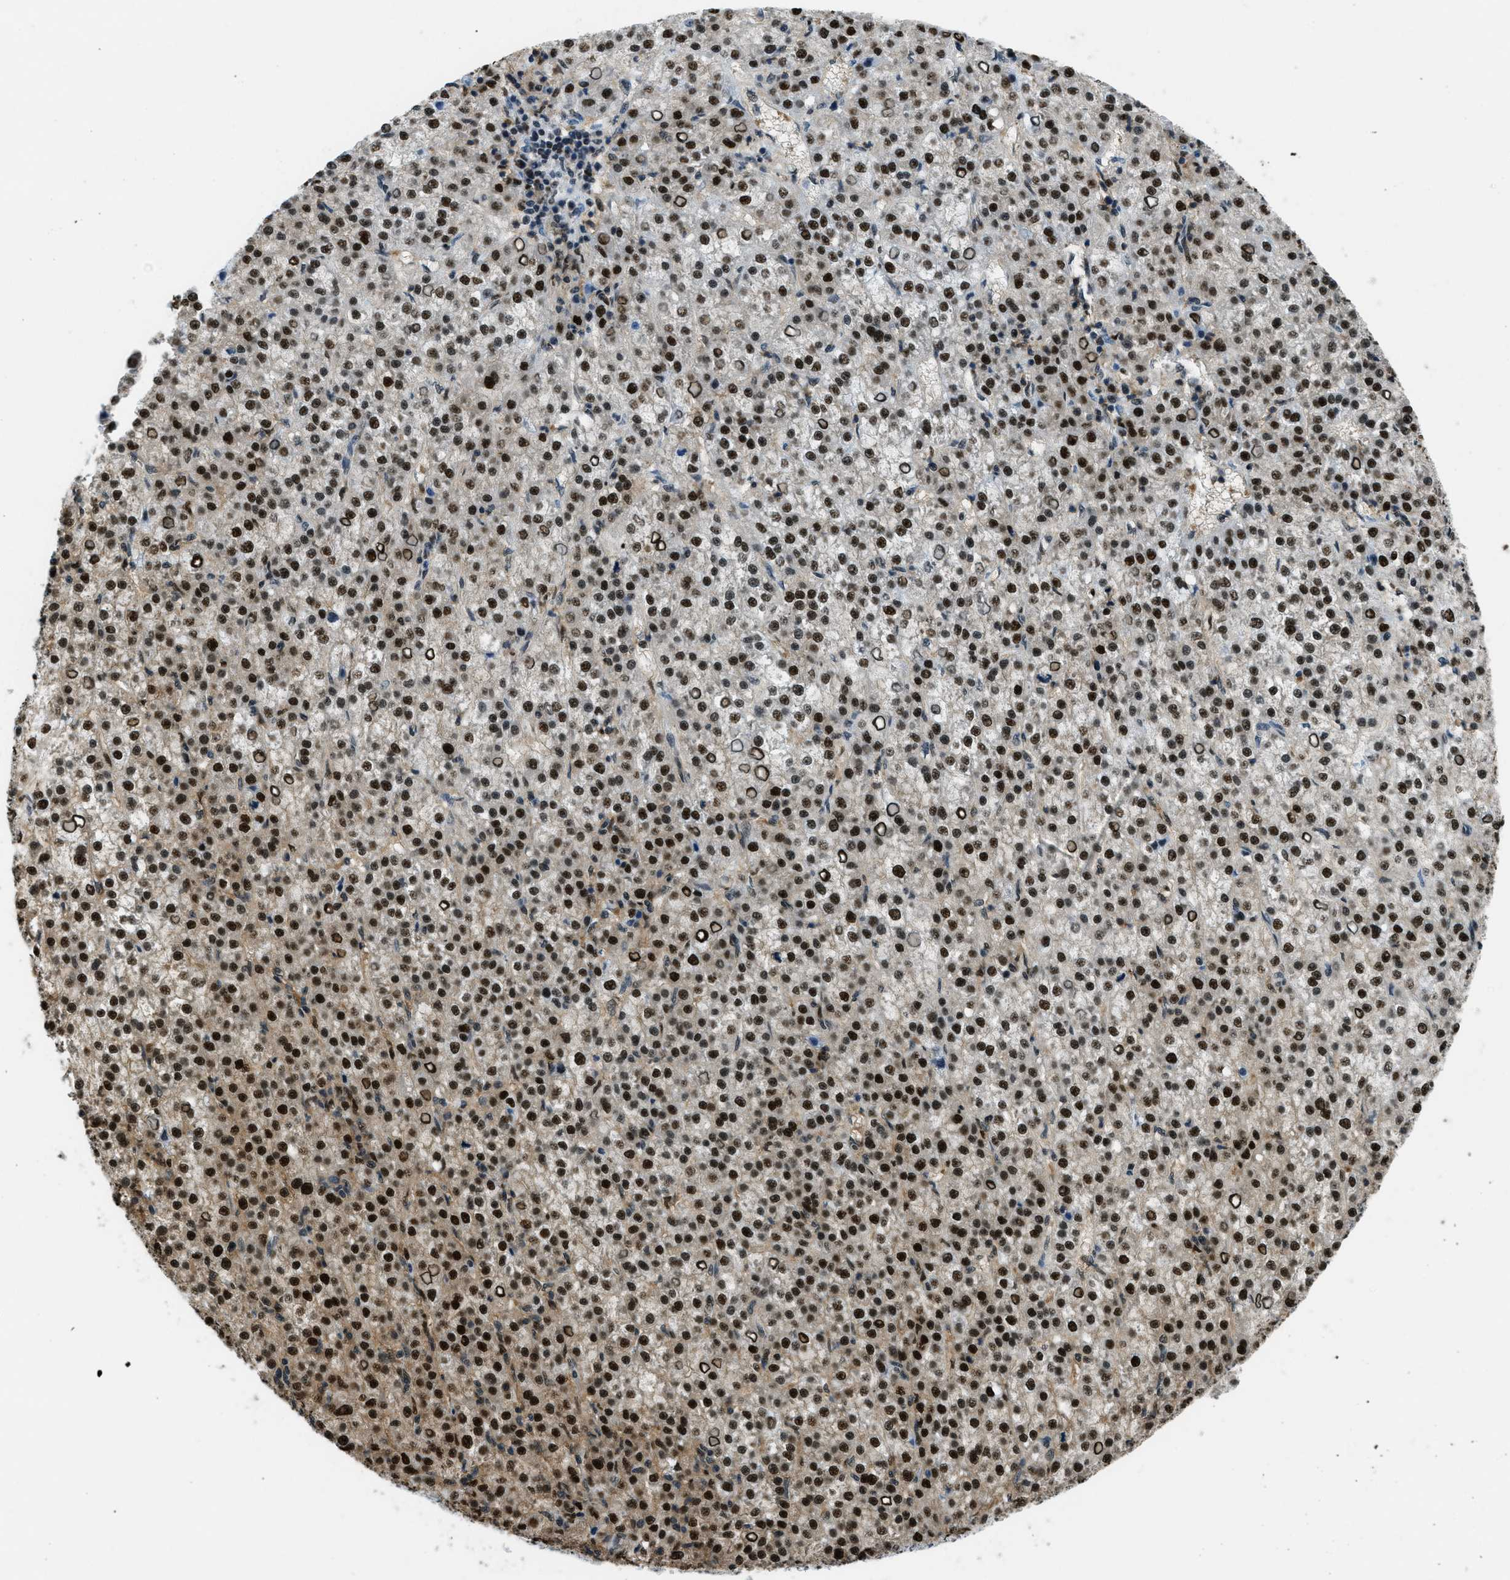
{"staining": {"intensity": "strong", "quantity": ">75%", "location": "nuclear"}, "tissue": "liver cancer", "cell_type": "Tumor cells", "image_type": "cancer", "snomed": [{"axis": "morphology", "description": "Carcinoma, Hepatocellular, NOS"}, {"axis": "topography", "description": "Liver"}], "caption": "A histopathology image of human liver hepatocellular carcinoma stained for a protein shows strong nuclear brown staining in tumor cells.", "gene": "OGFR", "patient": {"sex": "female", "age": 58}}